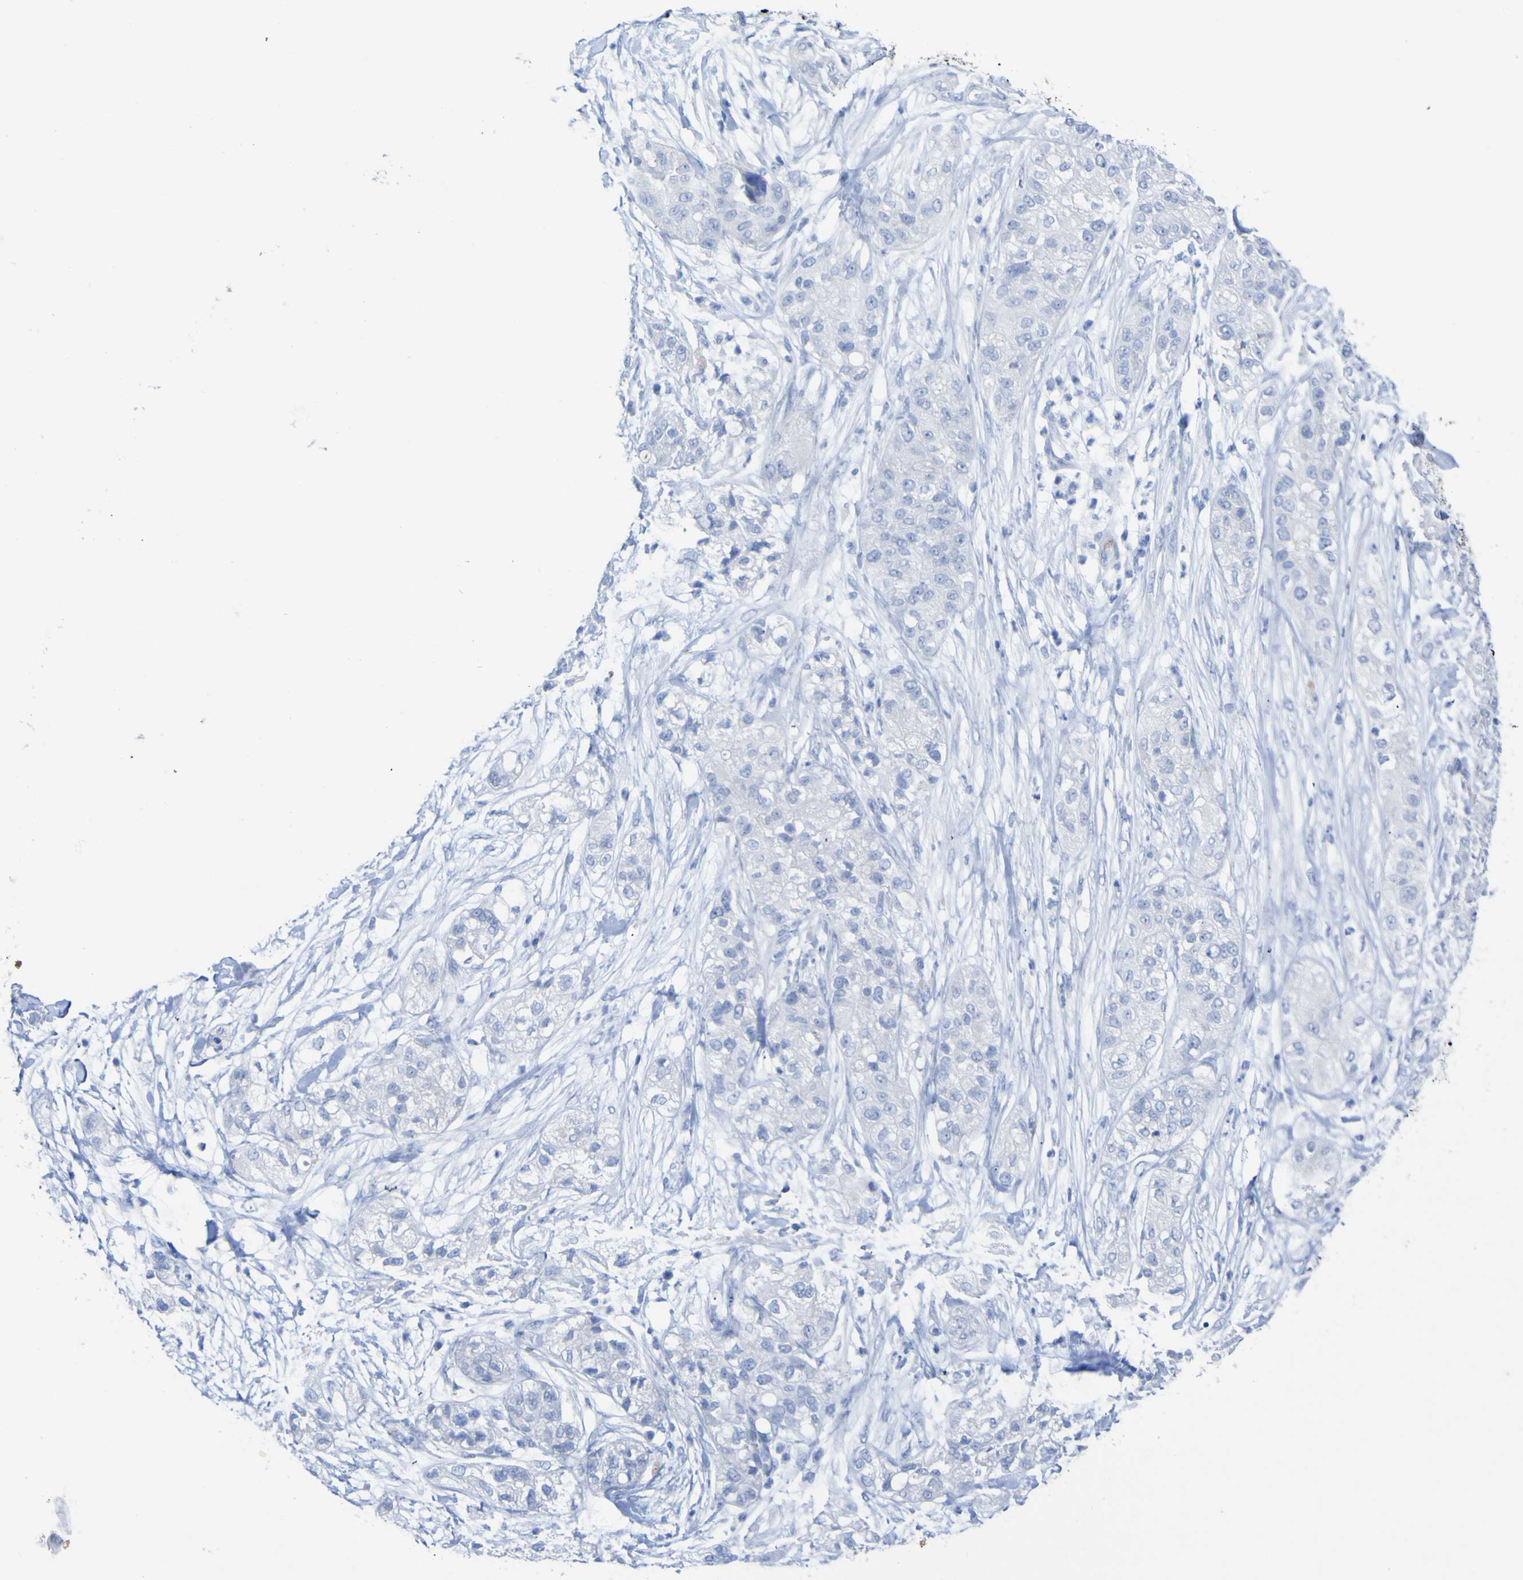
{"staining": {"intensity": "negative", "quantity": "none", "location": "none"}, "tissue": "pancreatic cancer", "cell_type": "Tumor cells", "image_type": "cancer", "snomed": [{"axis": "morphology", "description": "Adenocarcinoma, NOS"}, {"axis": "topography", "description": "Pancreas"}], "caption": "Tumor cells are negative for brown protein staining in adenocarcinoma (pancreatic).", "gene": "GCM1", "patient": {"sex": "female", "age": 78}}